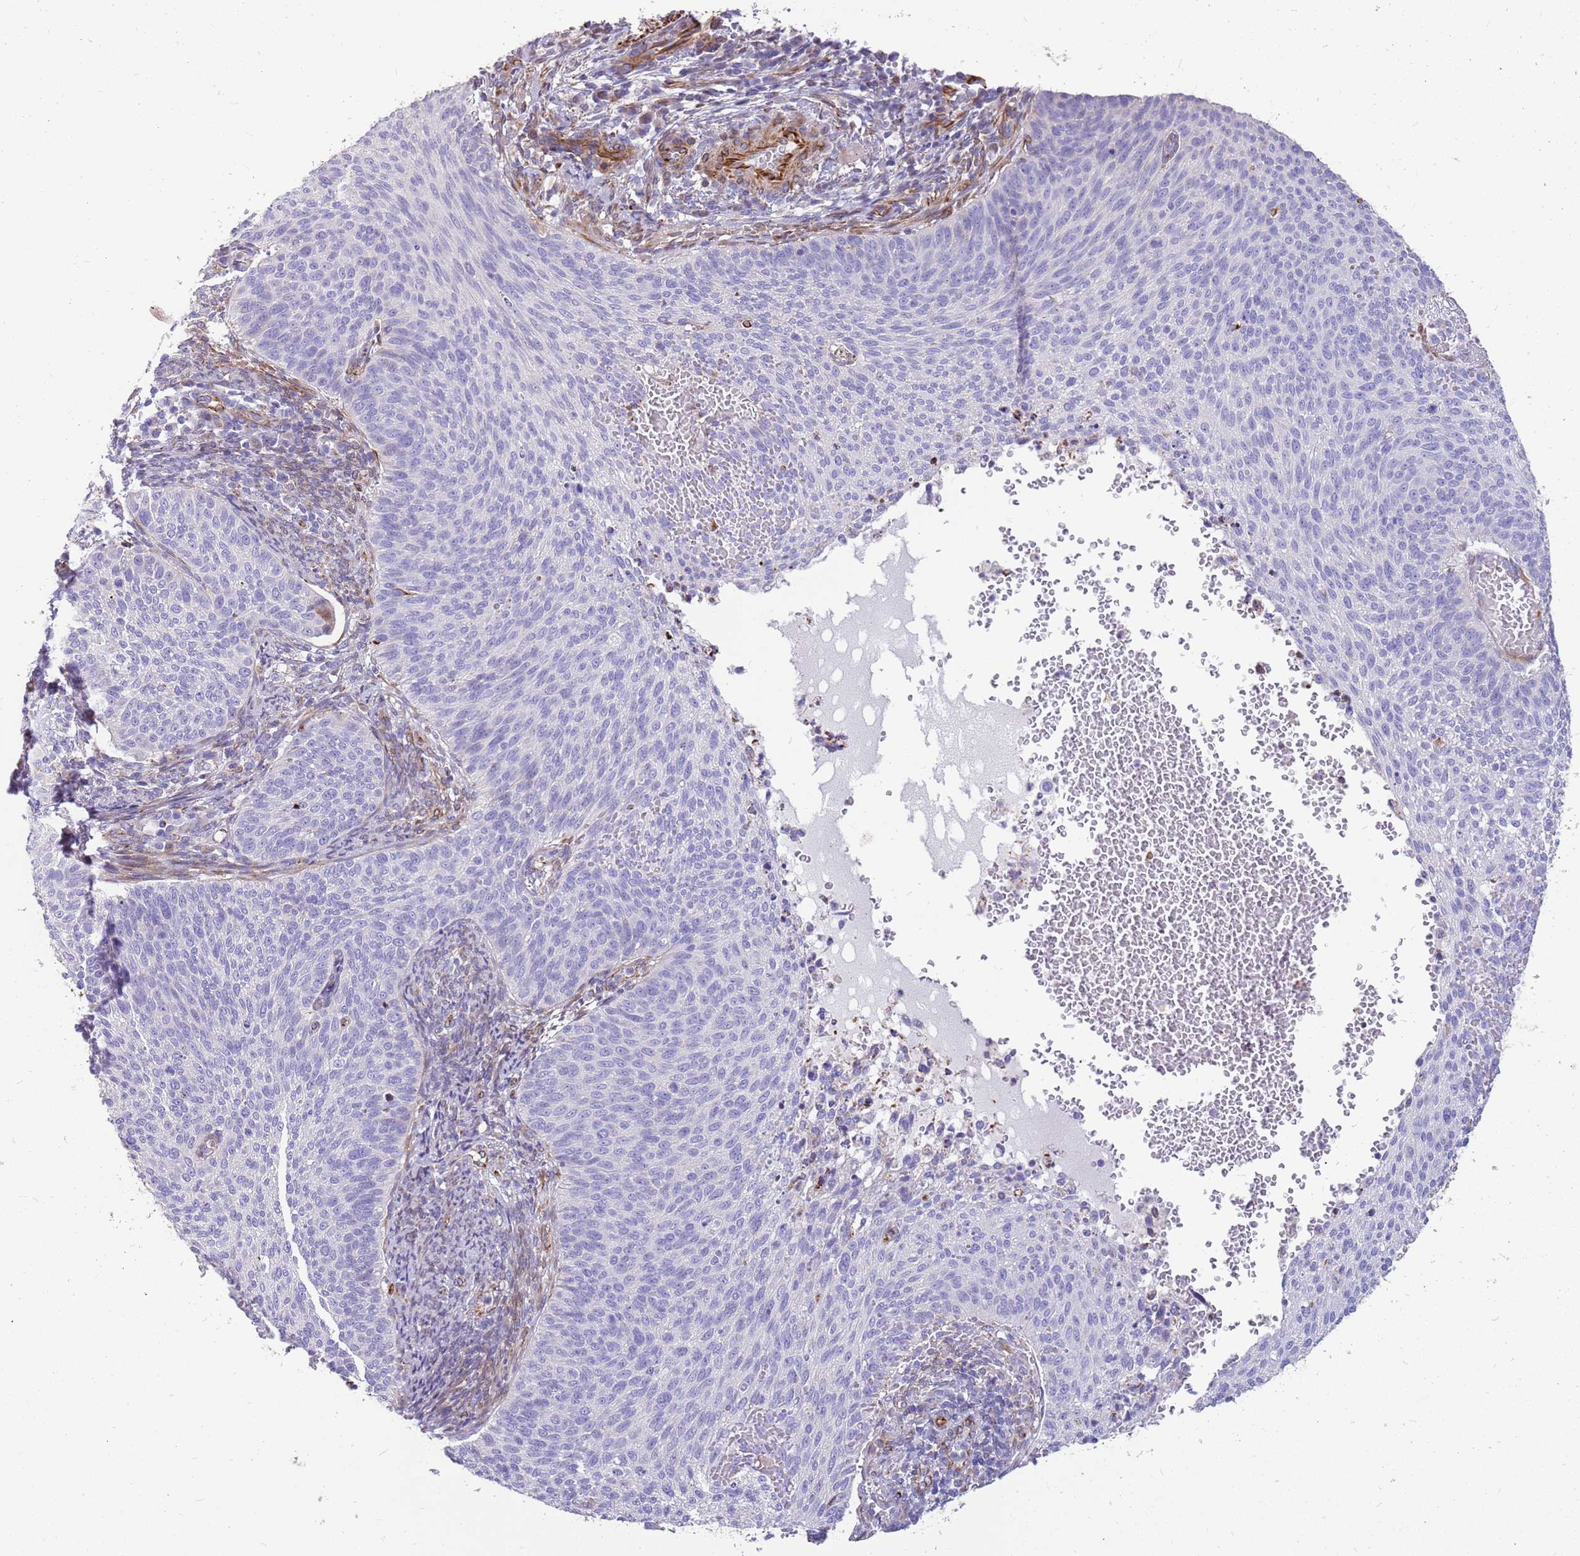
{"staining": {"intensity": "negative", "quantity": "none", "location": "none"}, "tissue": "cervical cancer", "cell_type": "Tumor cells", "image_type": "cancer", "snomed": [{"axis": "morphology", "description": "Squamous cell carcinoma, NOS"}, {"axis": "topography", "description": "Cervix"}], "caption": "Tumor cells are negative for brown protein staining in cervical cancer (squamous cell carcinoma).", "gene": "ZDHHC1", "patient": {"sex": "female", "age": 70}}